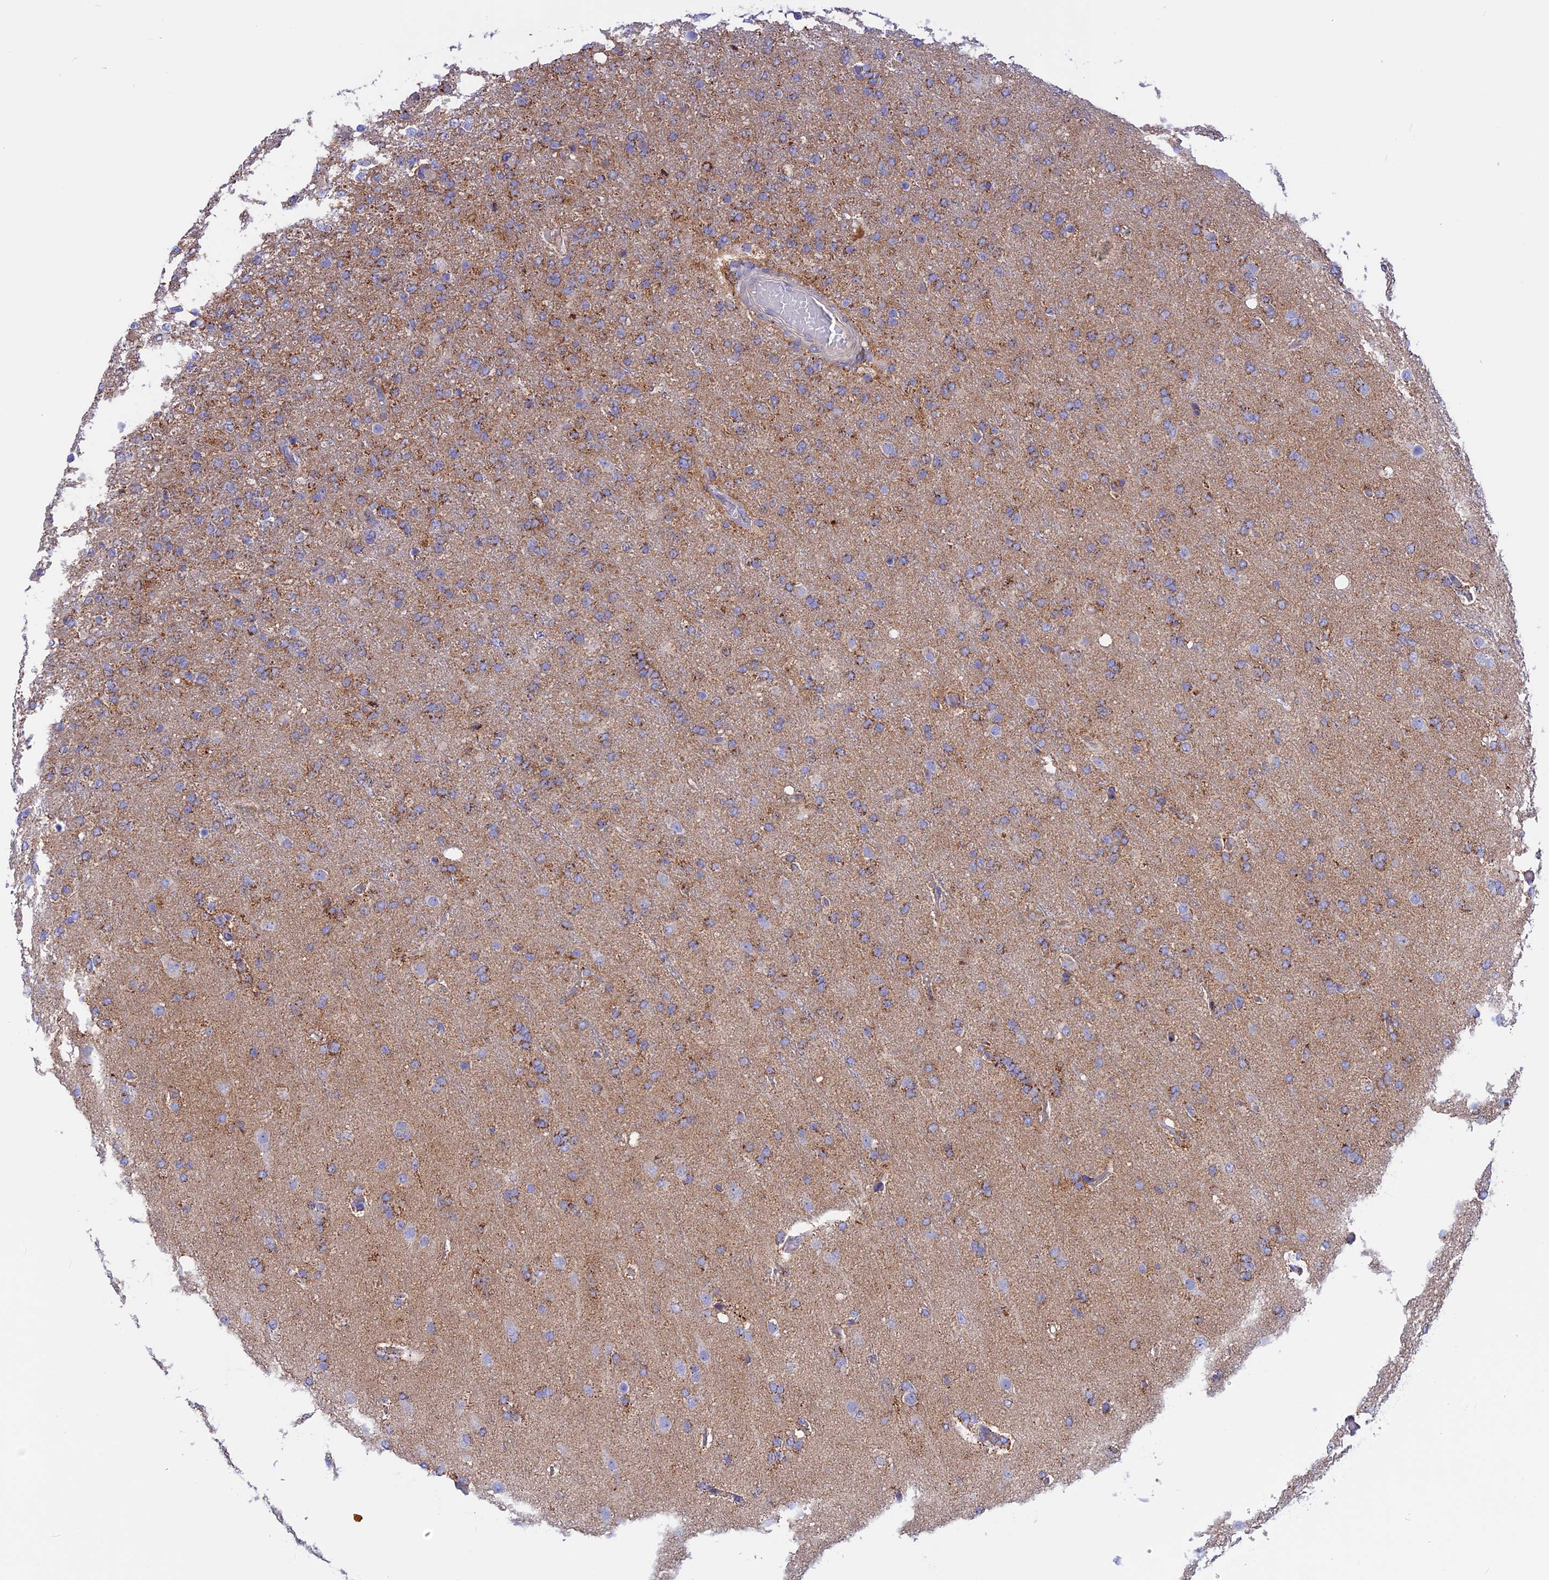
{"staining": {"intensity": "moderate", "quantity": ">75%", "location": "cytoplasmic/membranous"}, "tissue": "glioma", "cell_type": "Tumor cells", "image_type": "cancer", "snomed": [{"axis": "morphology", "description": "Glioma, malignant, High grade"}, {"axis": "topography", "description": "Brain"}], "caption": "Glioma was stained to show a protein in brown. There is medium levels of moderate cytoplasmic/membranous expression in approximately >75% of tumor cells.", "gene": "GCDH", "patient": {"sex": "female", "age": 74}}